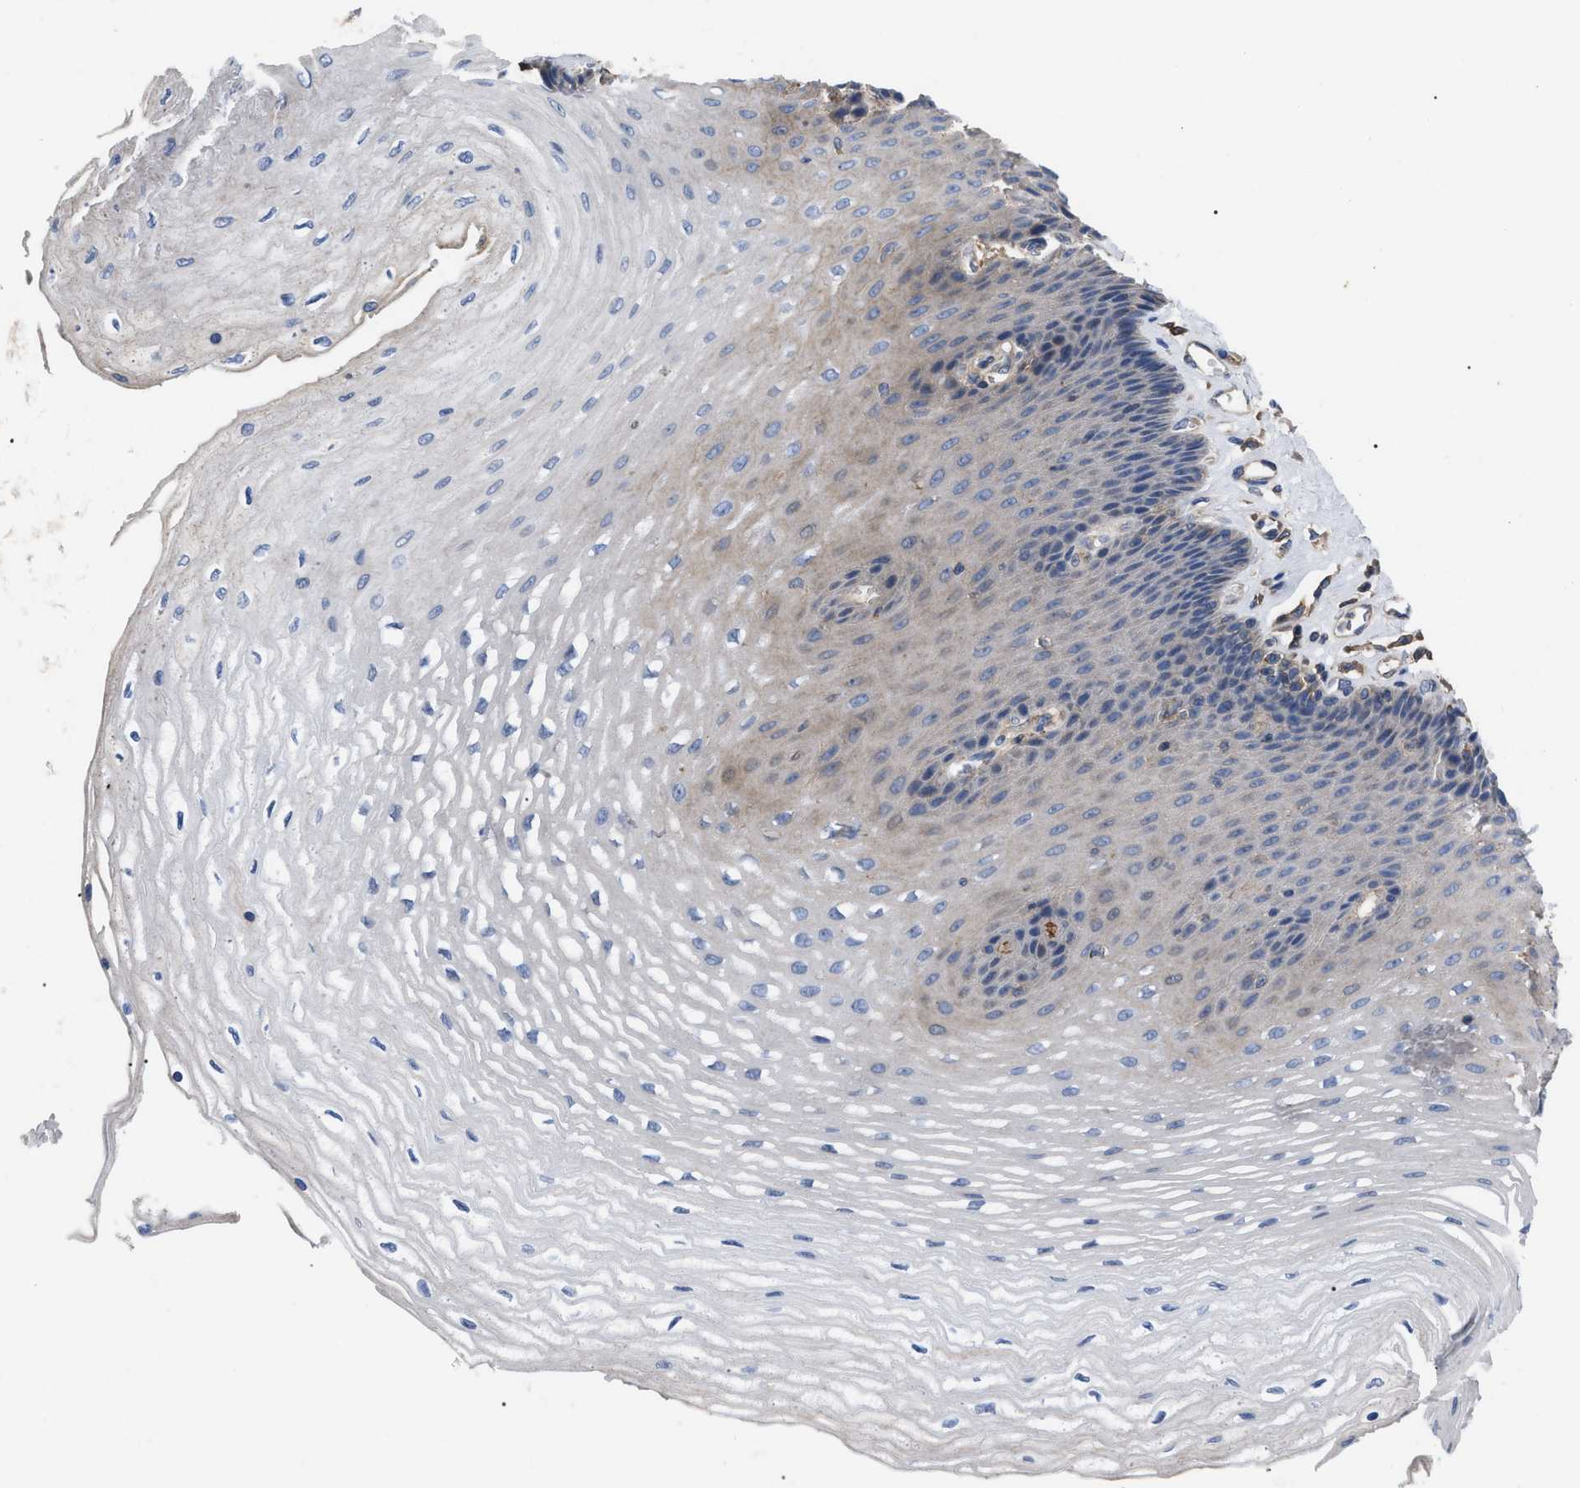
{"staining": {"intensity": "weak", "quantity": "<25%", "location": "cytoplasmic/membranous"}, "tissue": "esophagus", "cell_type": "Squamous epithelial cells", "image_type": "normal", "snomed": [{"axis": "morphology", "description": "Normal tissue, NOS"}, {"axis": "topography", "description": "Esophagus"}], "caption": "Image shows no protein positivity in squamous epithelial cells of unremarkable esophagus. The staining was performed using DAB to visualize the protein expression in brown, while the nuclei were stained in blue with hematoxylin (Magnification: 20x).", "gene": "FAM171A2", "patient": {"sex": "female", "age": 72}}